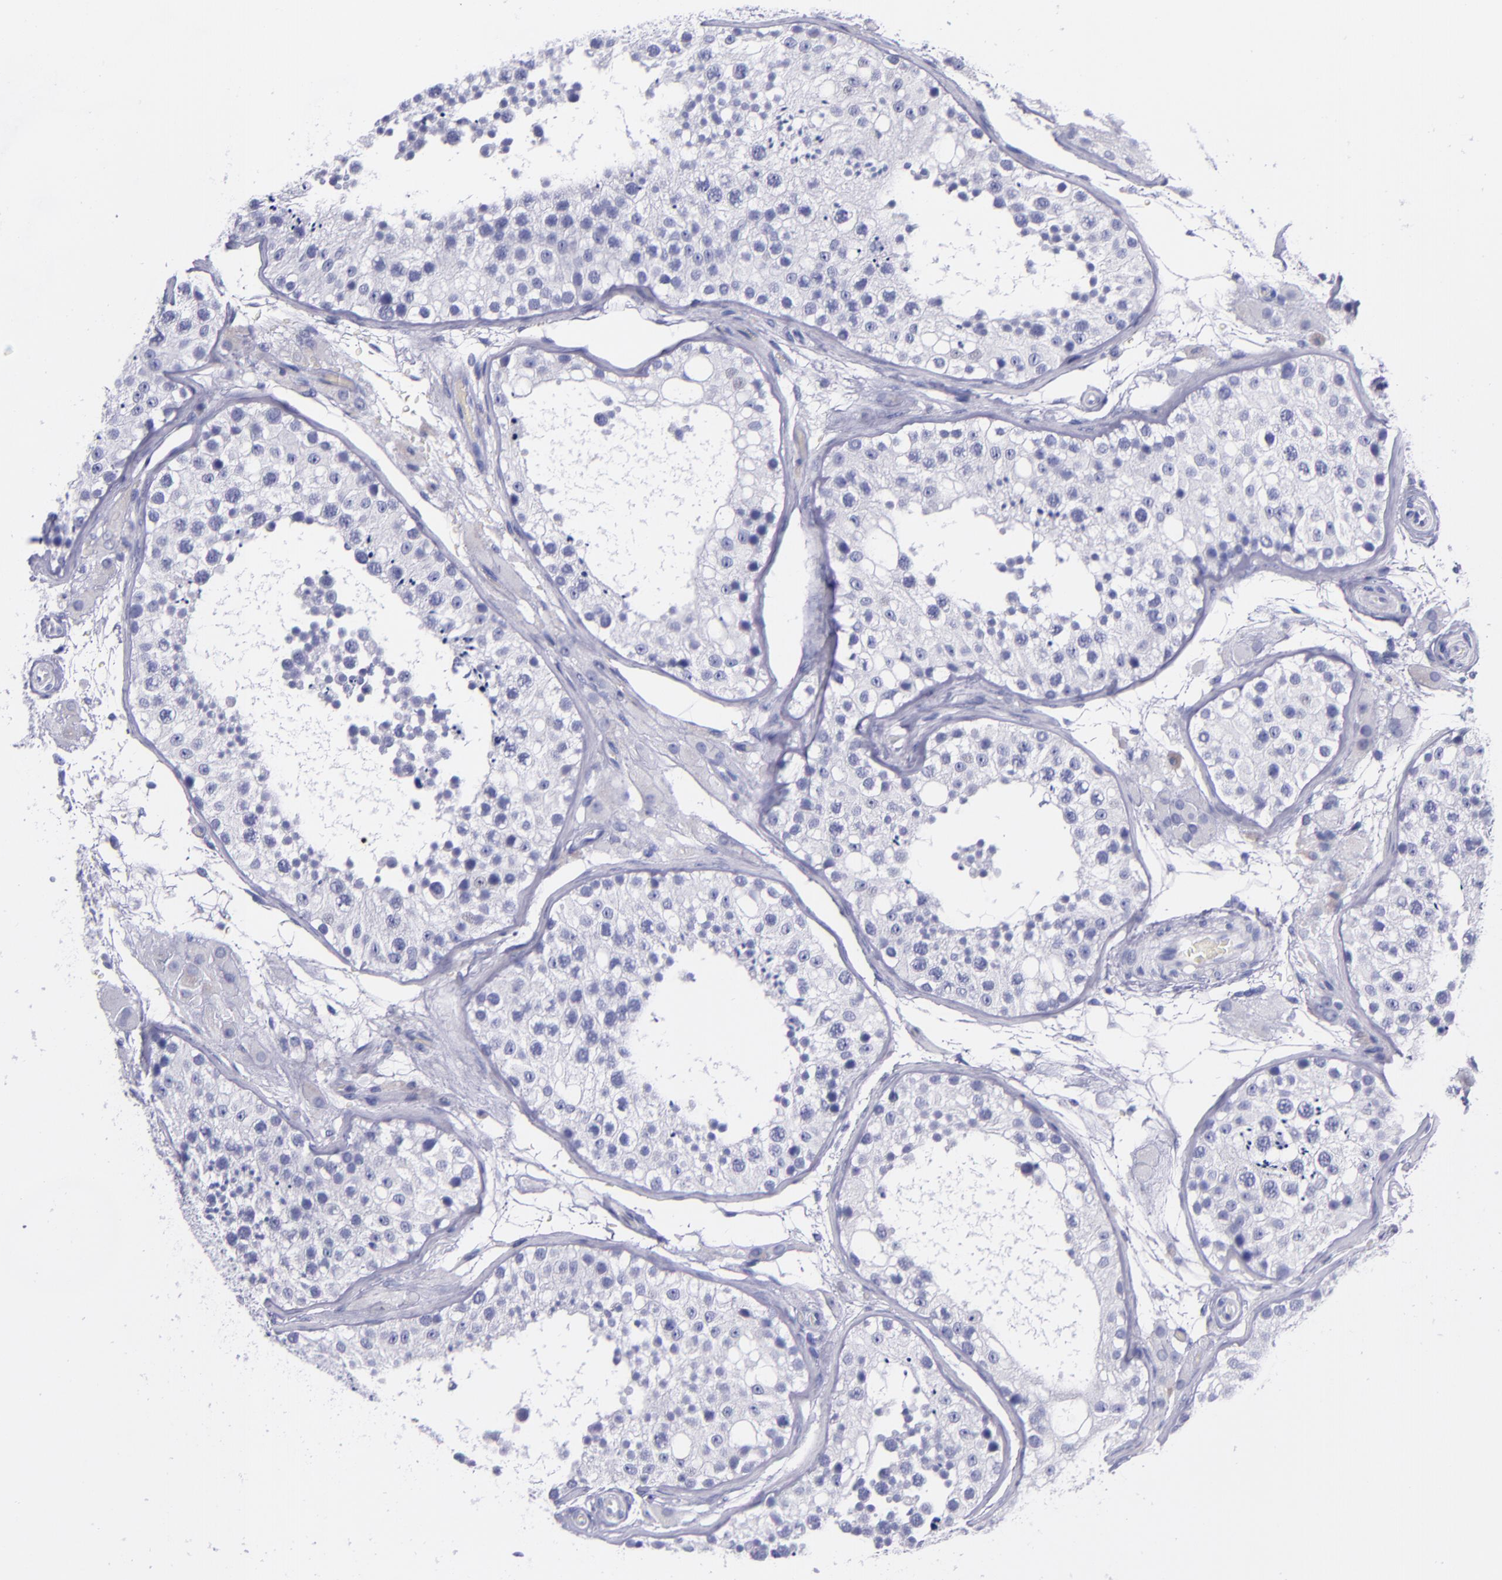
{"staining": {"intensity": "negative", "quantity": "none", "location": "none"}, "tissue": "testis", "cell_type": "Cells in seminiferous ducts", "image_type": "normal", "snomed": [{"axis": "morphology", "description": "Normal tissue, NOS"}, {"axis": "topography", "description": "Testis"}], "caption": "An IHC image of unremarkable testis is shown. There is no staining in cells in seminiferous ducts of testis.", "gene": "SV2A", "patient": {"sex": "male", "age": 26}}